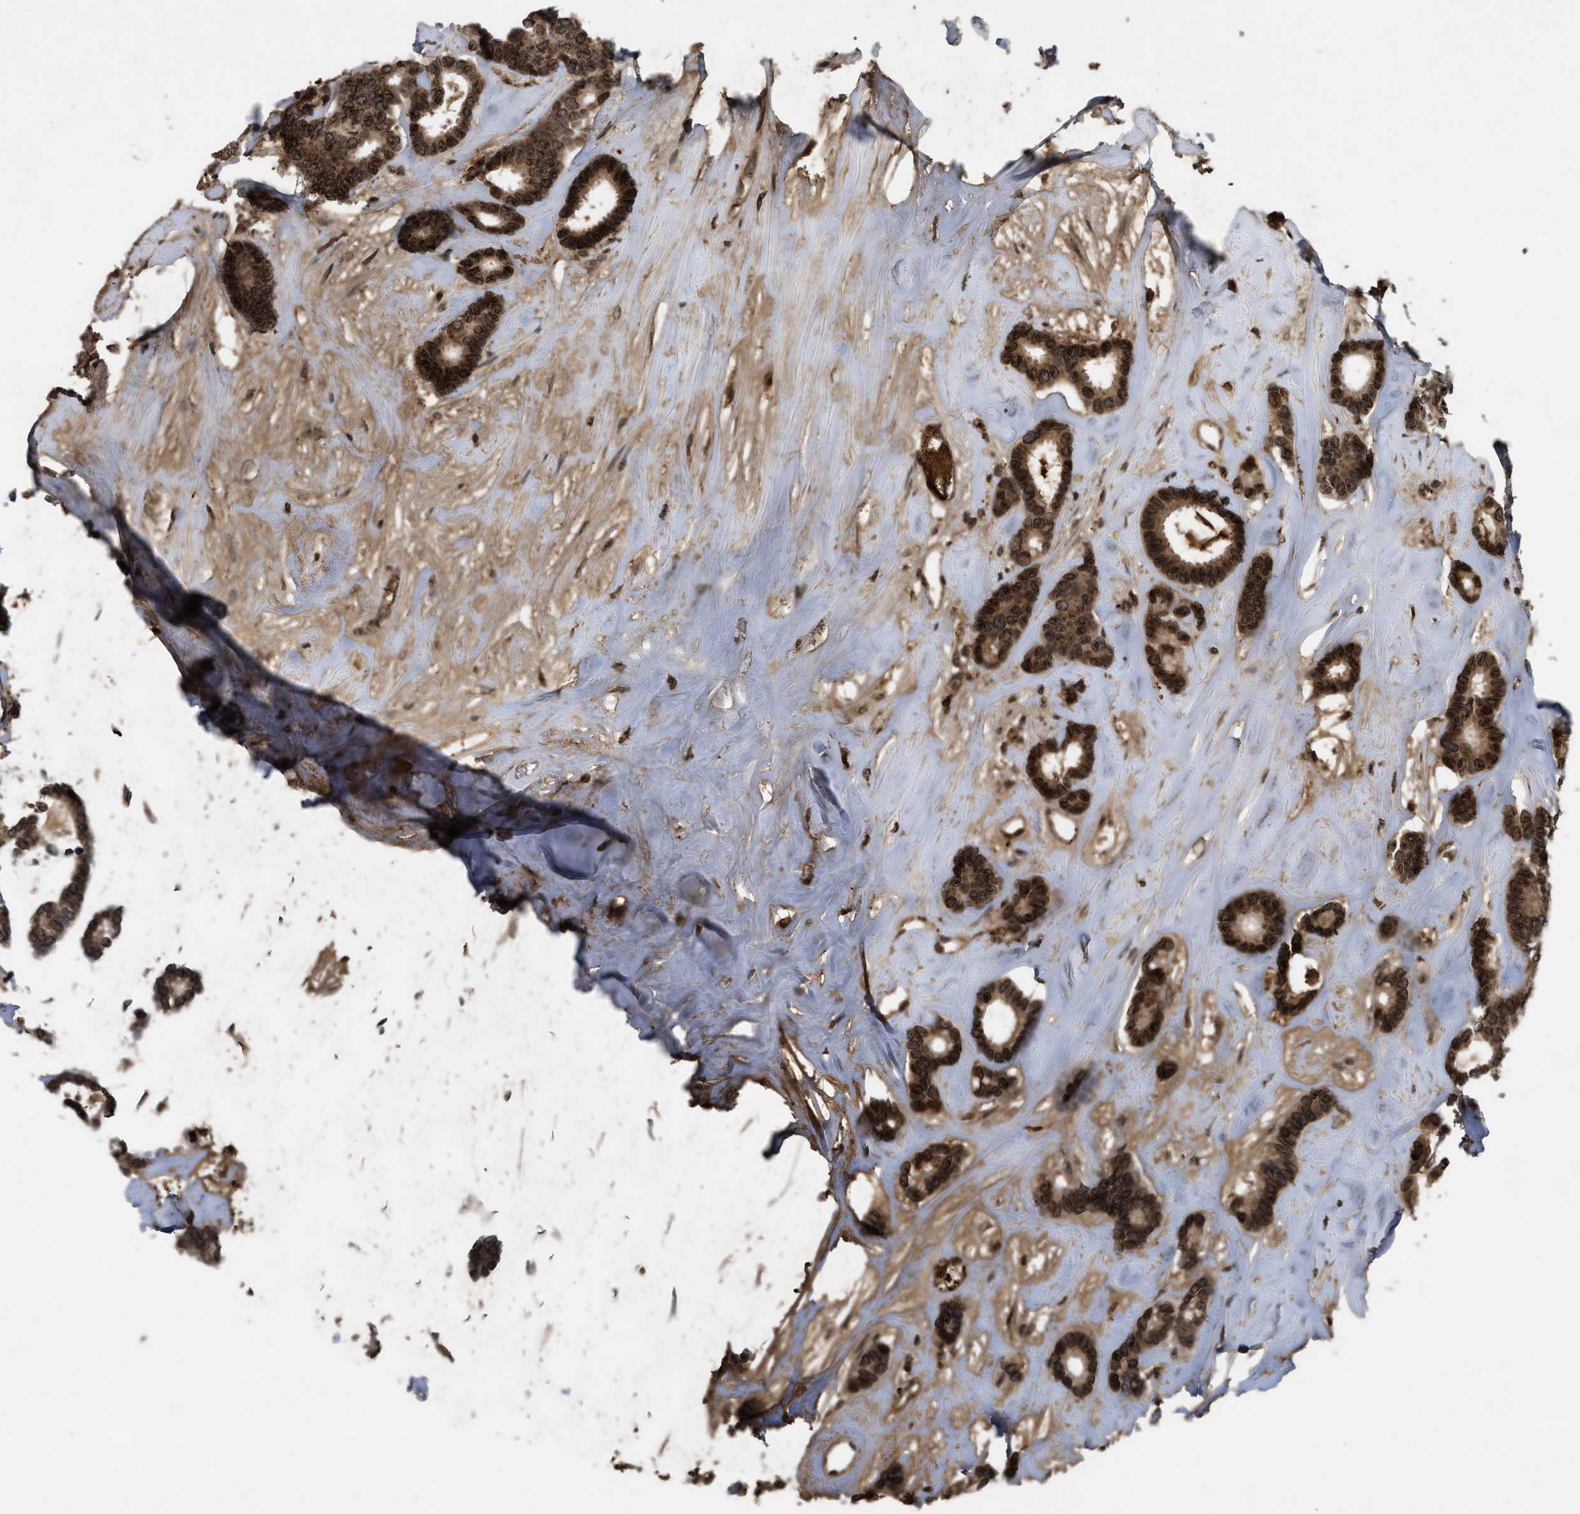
{"staining": {"intensity": "strong", "quantity": ">75%", "location": "cytoplasmic/membranous,nuclear"}, "tissue": "breast cancer", "cell_type": "Tumor cells", "image_type": "cancer", "snomed": [{"axis": "morphology", "description": "Duct carcinoma"}, {"axis": "topography", "description": "Breast"}], "caption": "Breast intraductal carcinoma tissue reveals strong cytoplasmic/membranous and nuclear staining in about >75% of tumor cells The protein is shown in brown color, while the nuclei are stained blue.", "gene": "CRY1", "patient": {"sex": "female", "age": 87}}